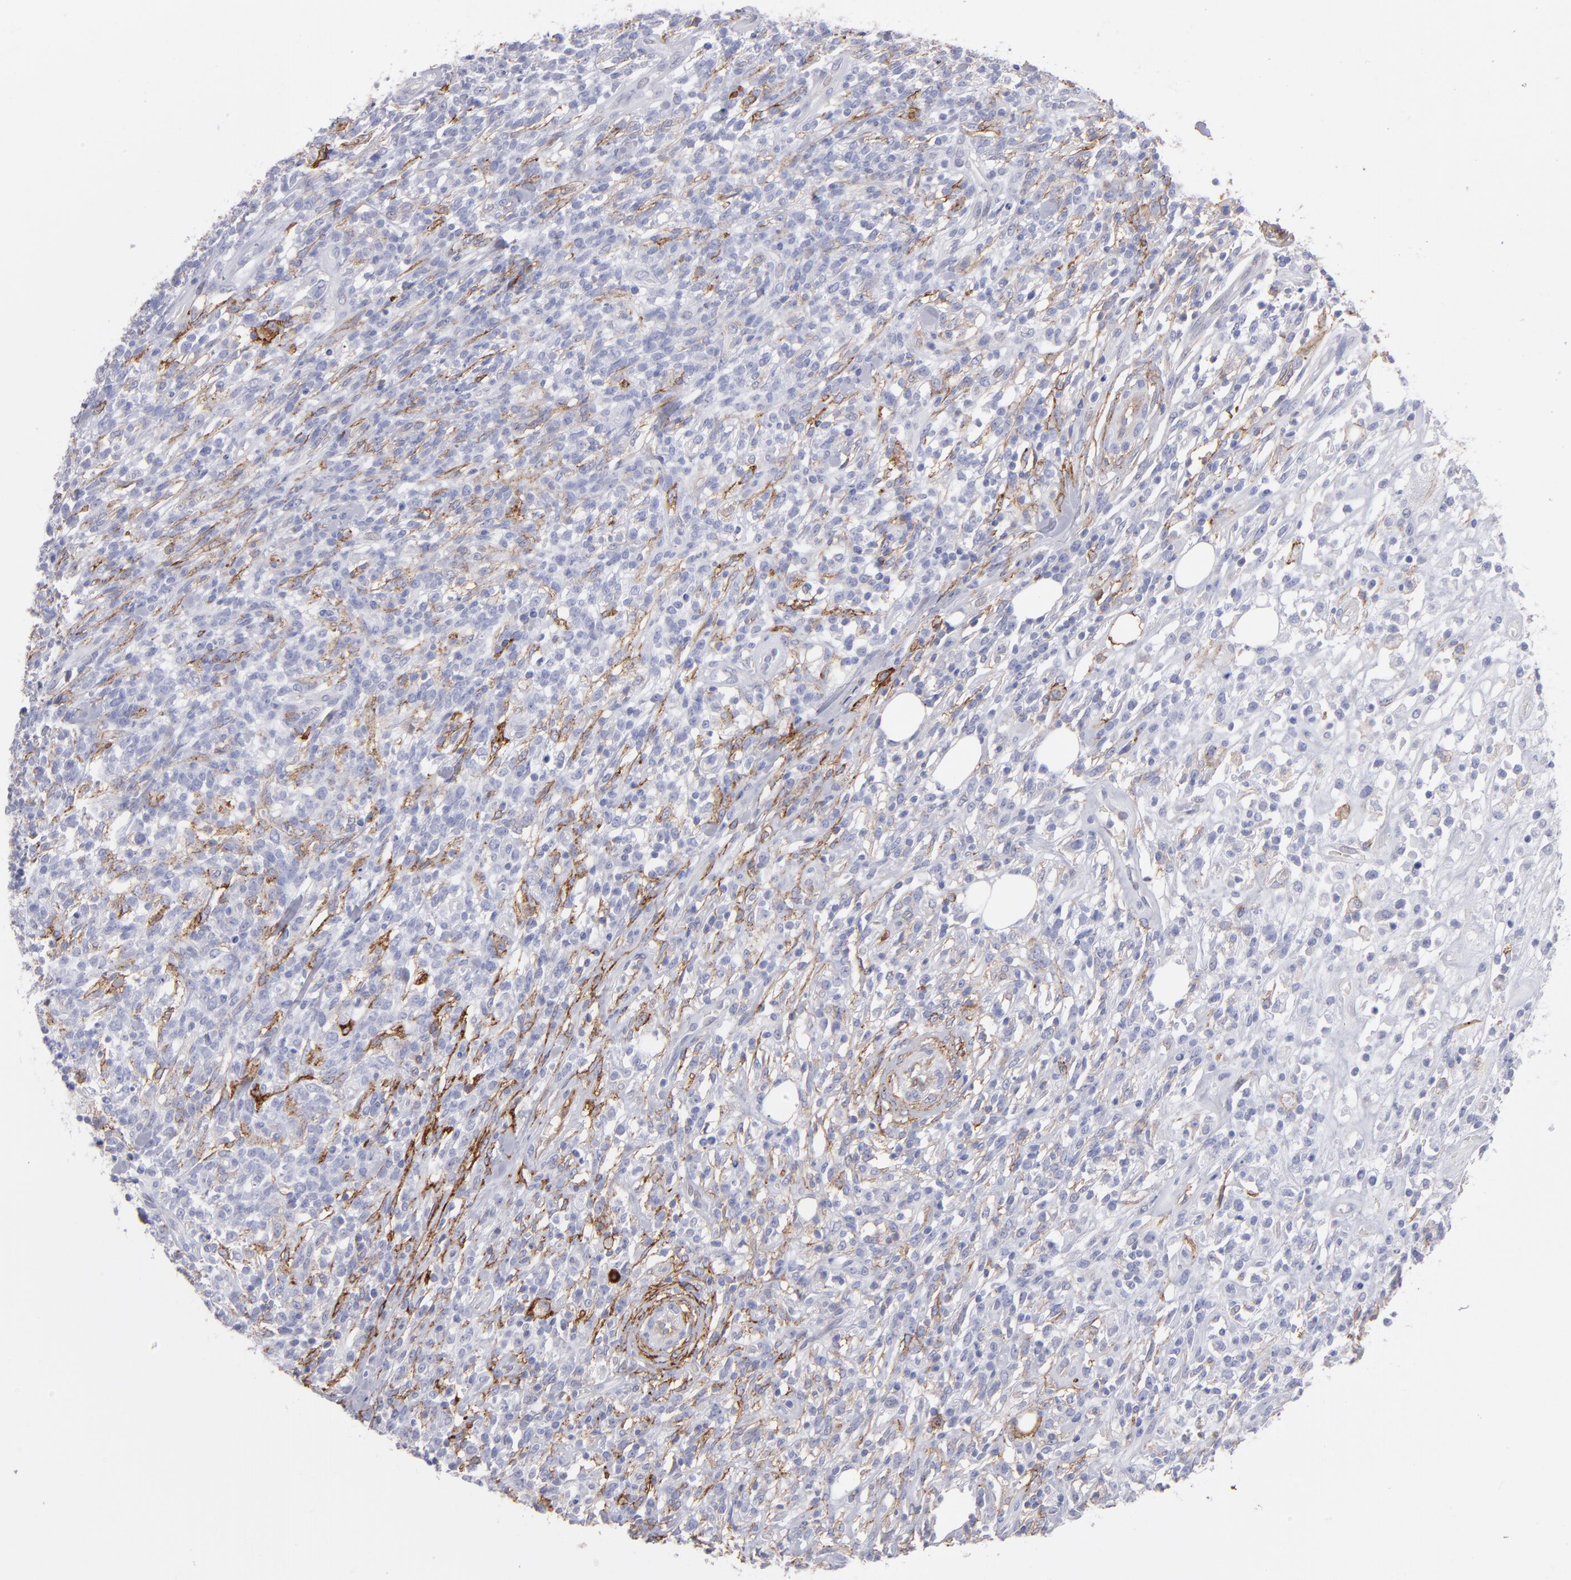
{"staining": {"intensity": "weak", "quantity": "<25%", "location": "cytoplasmic/membranous"}, "tissue": "lymphoma", "cell_type": "Tumor cells", "image_type": "cancer", "snomed": [{"axis": "morphology", "description": "Malignant lymphoma, non-Hodgkin's type, High grade"}, {"axis": "topography", "description": "Lymph node"}], "caption": "The photomicrograph displays no significant staining in tumor cells of malignant lymphoma, non-Hodgkin's type (high-grade). The staining was performed using DAB to visualize the protein expression in brown, while the nuclei were stained in blue with hematoxylin (Magnification: 20x).", "gene": "AHNAK2", "patient": {"sex": "female", "age": 73}}